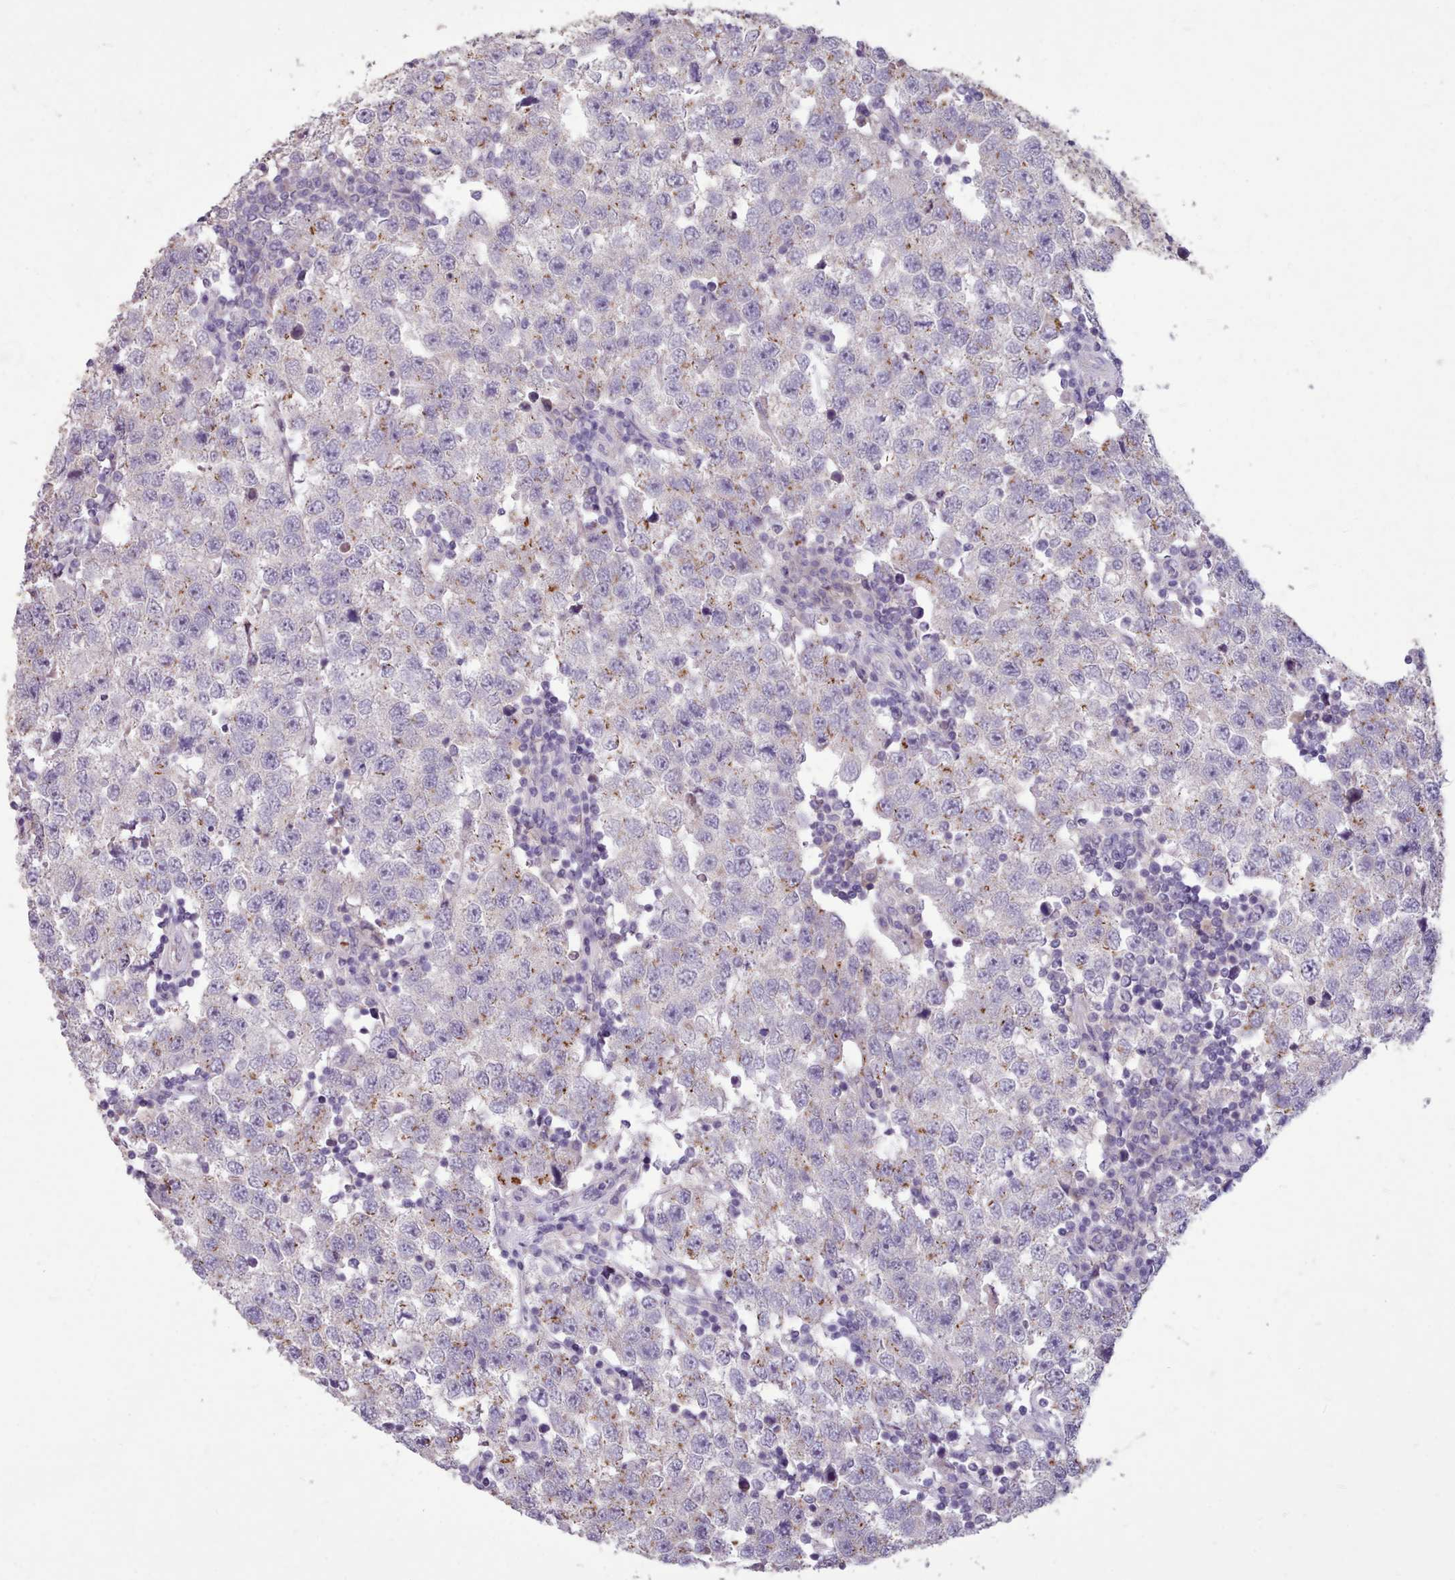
{"staining": {"intensity": "negative", "quantity": "none", "location": "none"}, "tissue": "testis cancer", "cell_type": "Tumor cells", "image_type": "cancer", "snomed": [{"axis": "morphology", "description": "Seminoma, NOS"}, {"axis": "topography", "description": "Testis"}], "caption": "Human testis cancer stained for a protein using immunohistochemistry (IHC) reveals no positivity in tumor cells.", "gene": "ZNF607", "patient": {"sex": "male", "age": 34}}